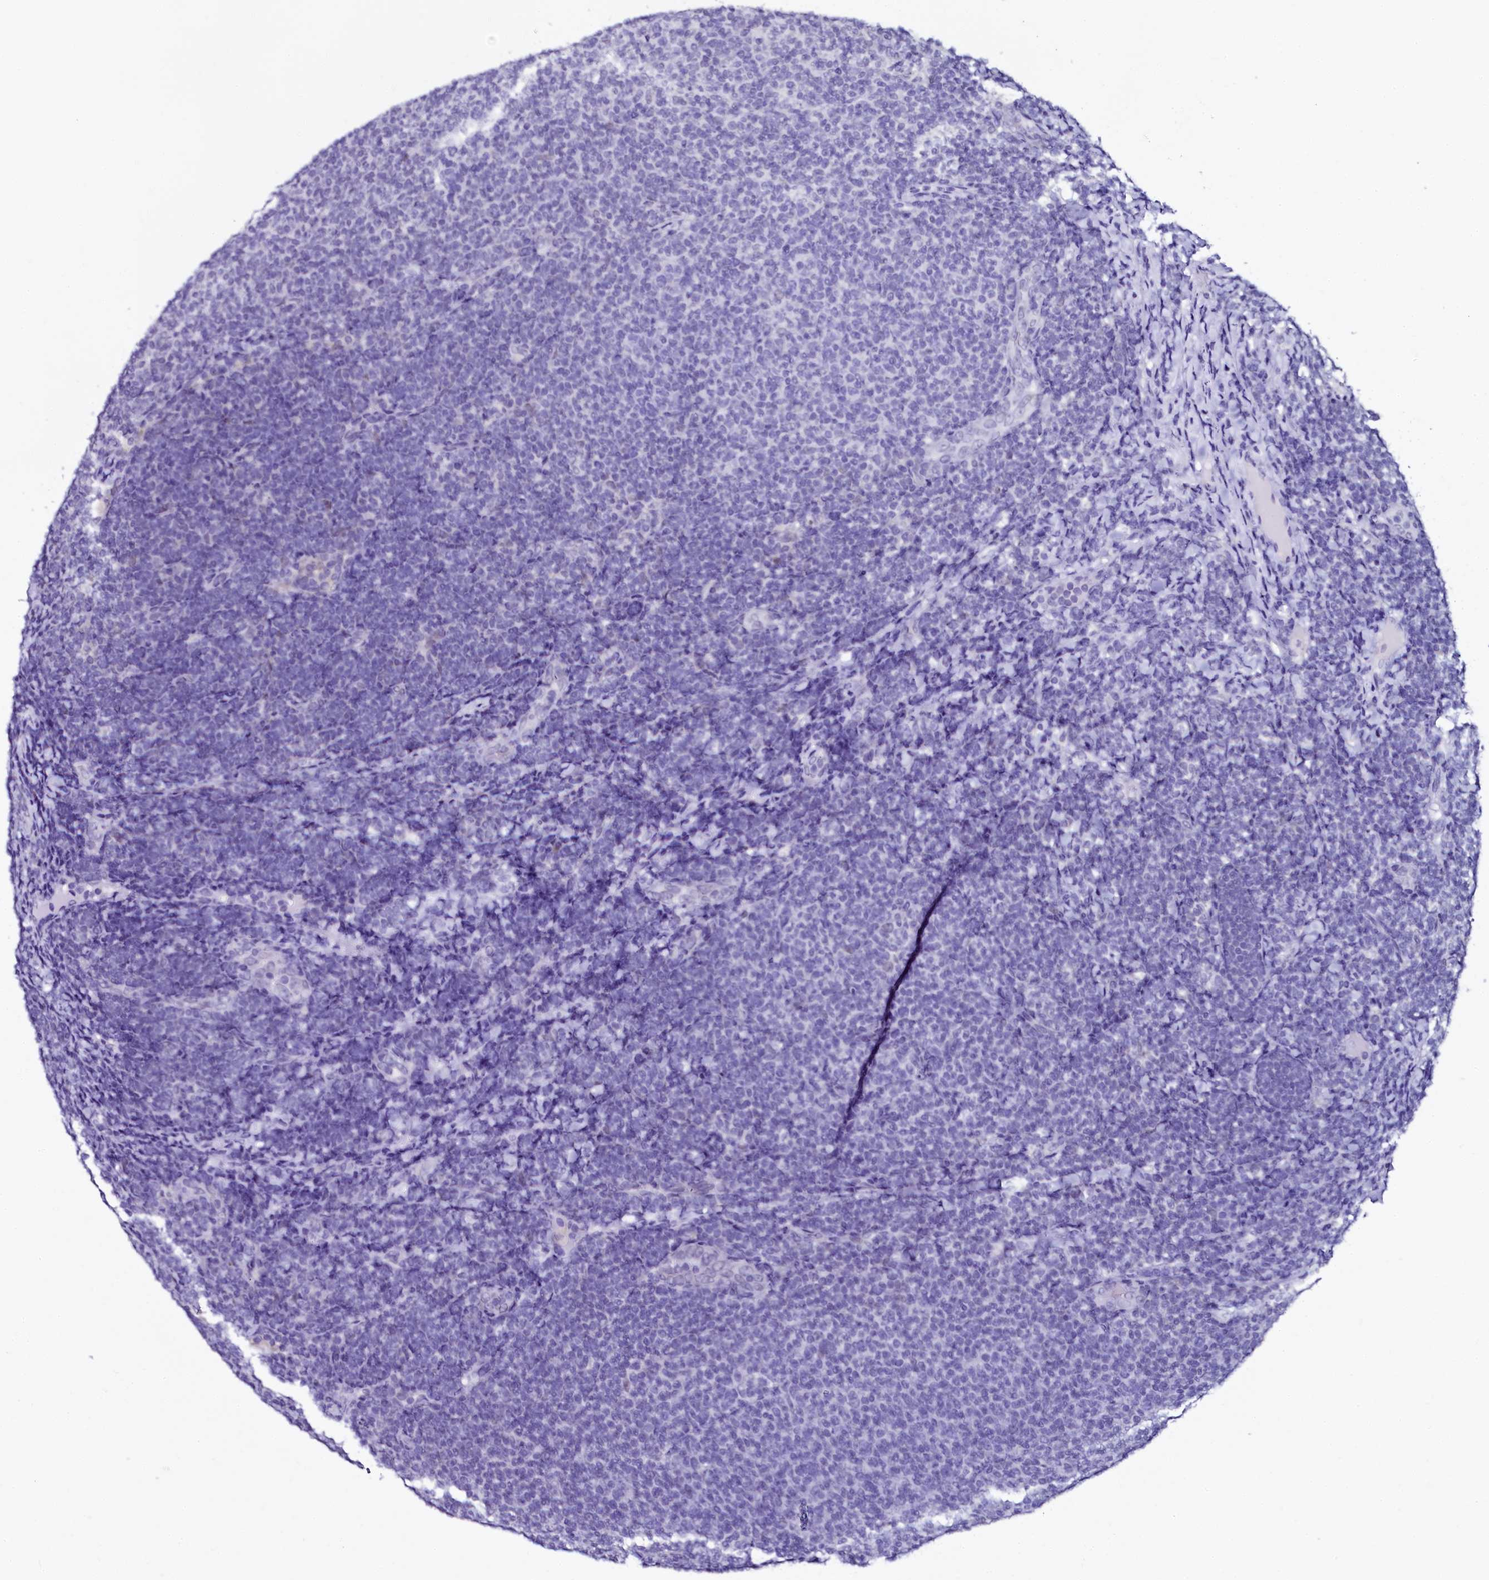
{"staining": {"intensity": "negative", "quantity": "none", "location": "none"}, "tissue": "lymphoma", "cell_type": "Tumor cells", "image_type": "cancer", "snomed": [{"axis": "morphology", "description": "Malignant lymphoma, non-Hodgkin's type, Low grade"}, {"axis": "topography", "description": "Lymph node"}], "caption": "Immunohistochemistry of lymphoma reveals no expression in tumor cells.", "gene": "SORD", "patient": {"sex": "male", "age": 66}}